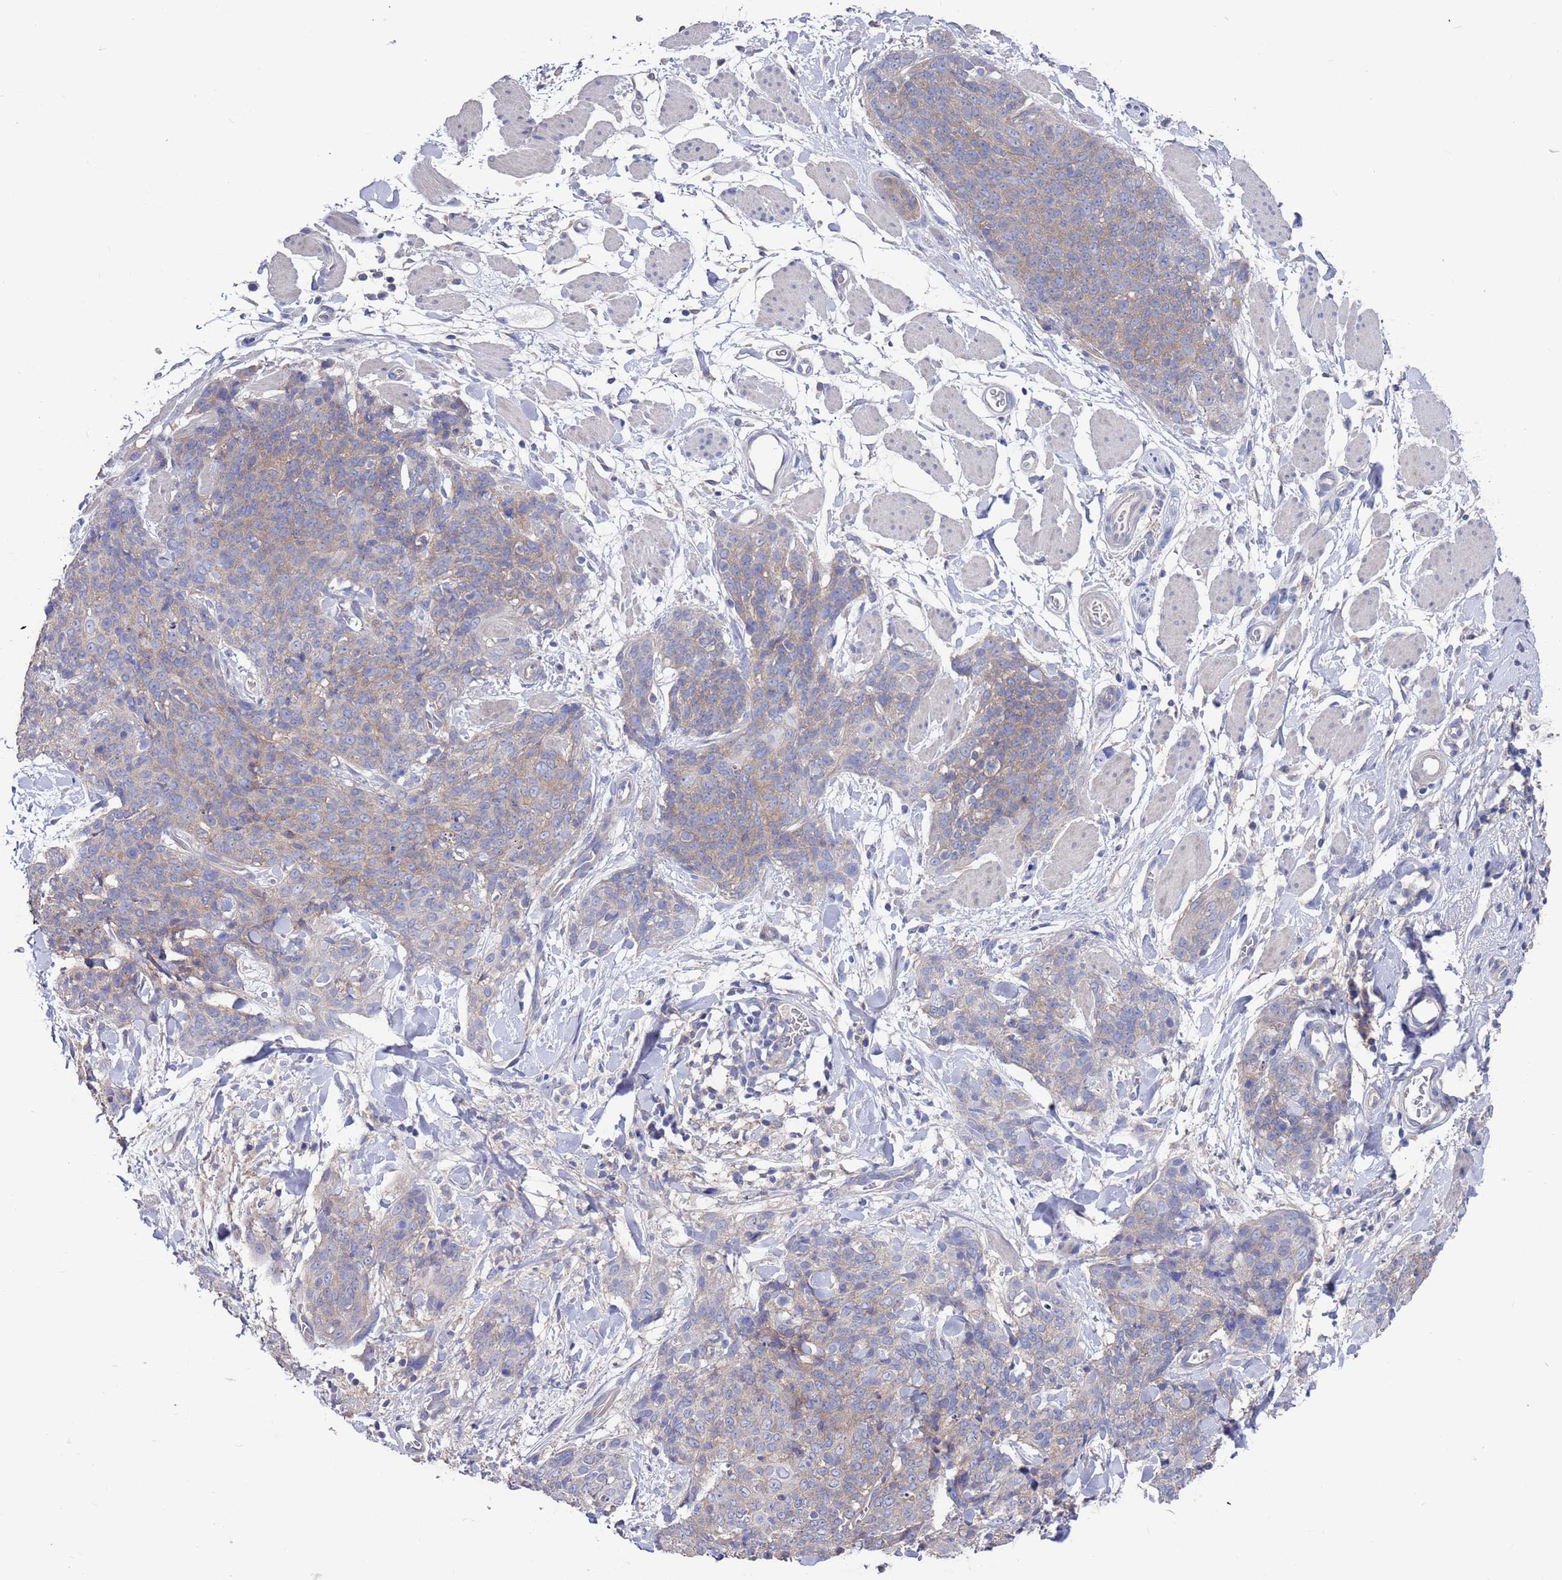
{"staining": {"intensity": "weak", "quantity": "<25%", "location": "cytoplasmic/membranous"}, "tissue": "skin cancer", "cell_type": "Tumor cells", "image_type": "cancer", "snomed": [{"axis": "morphology", "description": "Squamous cell carcinoma, NOS"}, {"axis": "topography", "description": "Skin"}, {"axis": "topography", "description": "Vulva"}], "caption": "High magnification brightfield microscopy of skin cancer stained with DAB (3,3'-diaminobenzidine) (brown) and counterstained with hematoxylin (blue): tumor cells show no significant positivity. (Stains: DAB immunohistochemistry with hematoxylin counter stain, Microscopy: brightfield microscopy at high magnification).", "gene": "KRTCAP3", "patient": {"sex": "female", "age": 85}}